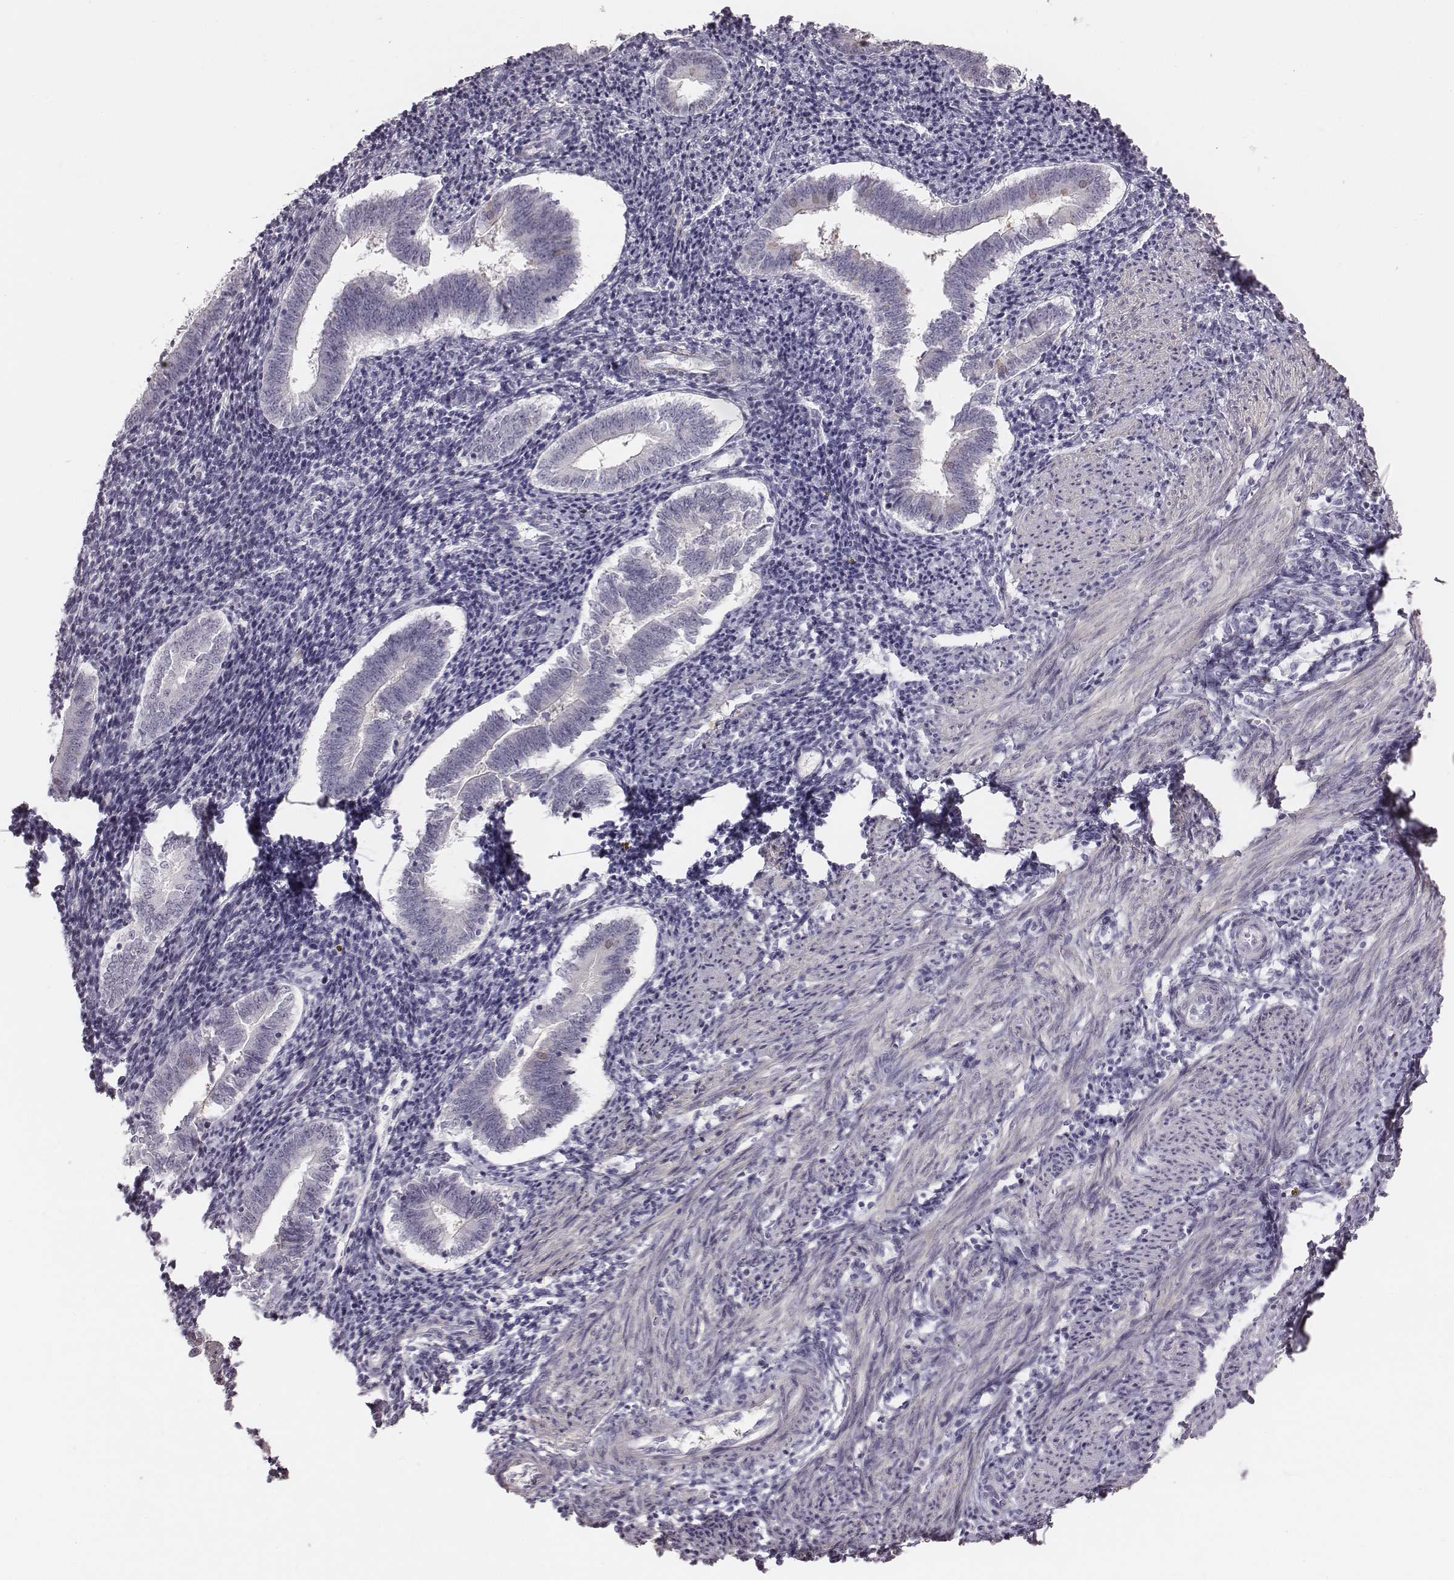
{"staining": {"intensity": "negative", "quantity": "none", "location": "none"}, "tissue": "endometrium", "cell_type": "Cells in endometrial stroma", "image_type": "normal", "snomed": [{"axis": "morphology", "description": "Normal tissue, NOS"}, {"axis": "topography", "description": "Endometrium"}], "caption": "Immunohistochemistry (IHC) histopathology image of normal endometrium: human endometrium stained with DAB (3,3'-diaminobenzidine) demonstrates no significant protein expression in cells in endometrial stroma. Brightfield microscopy of immunohistochemistry (IHC) stained with DAB (brown) and hematoxylin (blue), captured at high magnification.", "gene": "CRISP1", "patient": {"sex": "female", "age": 25}}